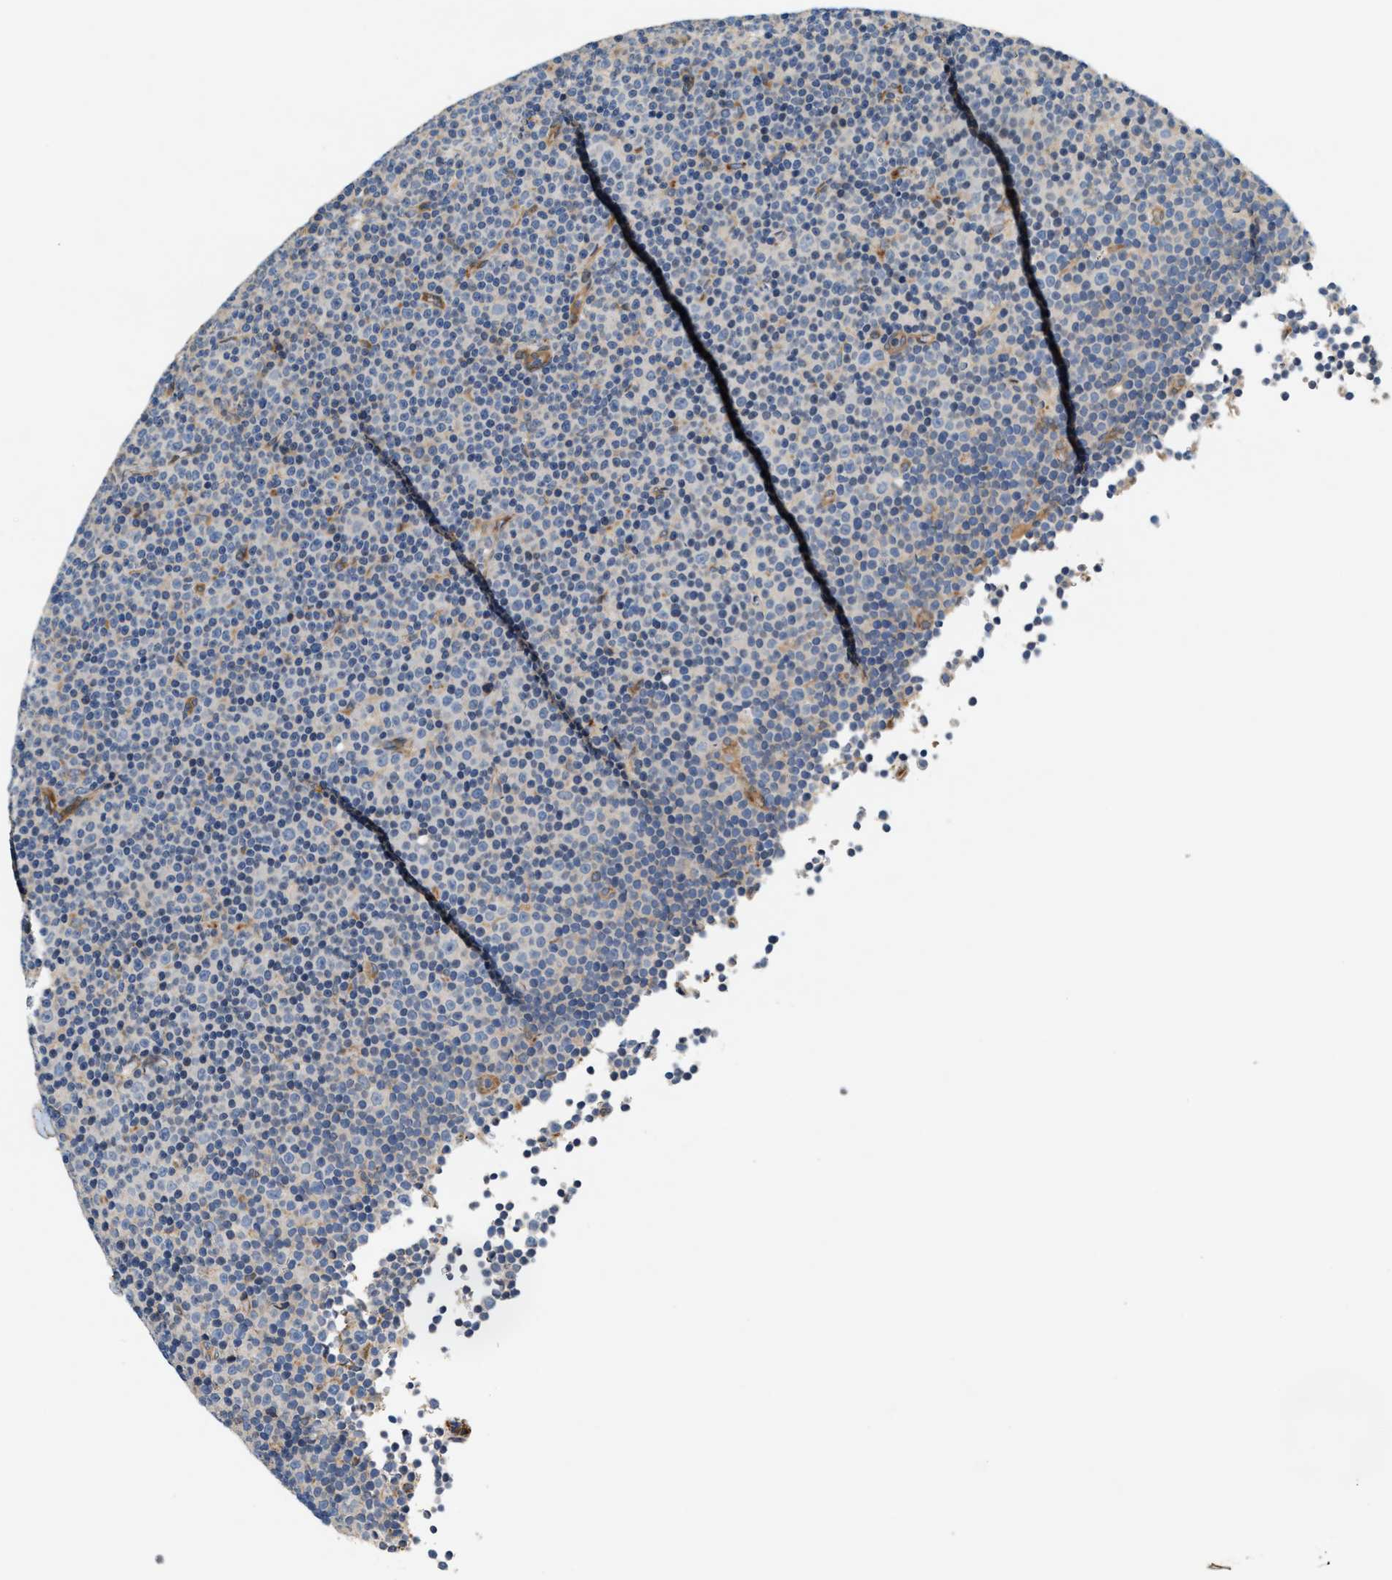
{"staining": {"intensity": "negative", "quantity": "none", "location": "none"}, "tissue": "lymphoma", "cell_type": "Tumor cells", "image_type": "cancer", "snomed": [{"axis": "morphology", "description": "Malignant lymphoma, non-Hodgkin's type, Low grade"}, {"axis": "topography", "description": "Lymph node"}], "caption": "Human low-grade malignant lymphoma, non-Hodgkin's type stained for a protein using immunohistochemistry reveals no positivity in tumor cells.", "gene": "DUSP10", "patient": {"sex": "female", "age": 67}}